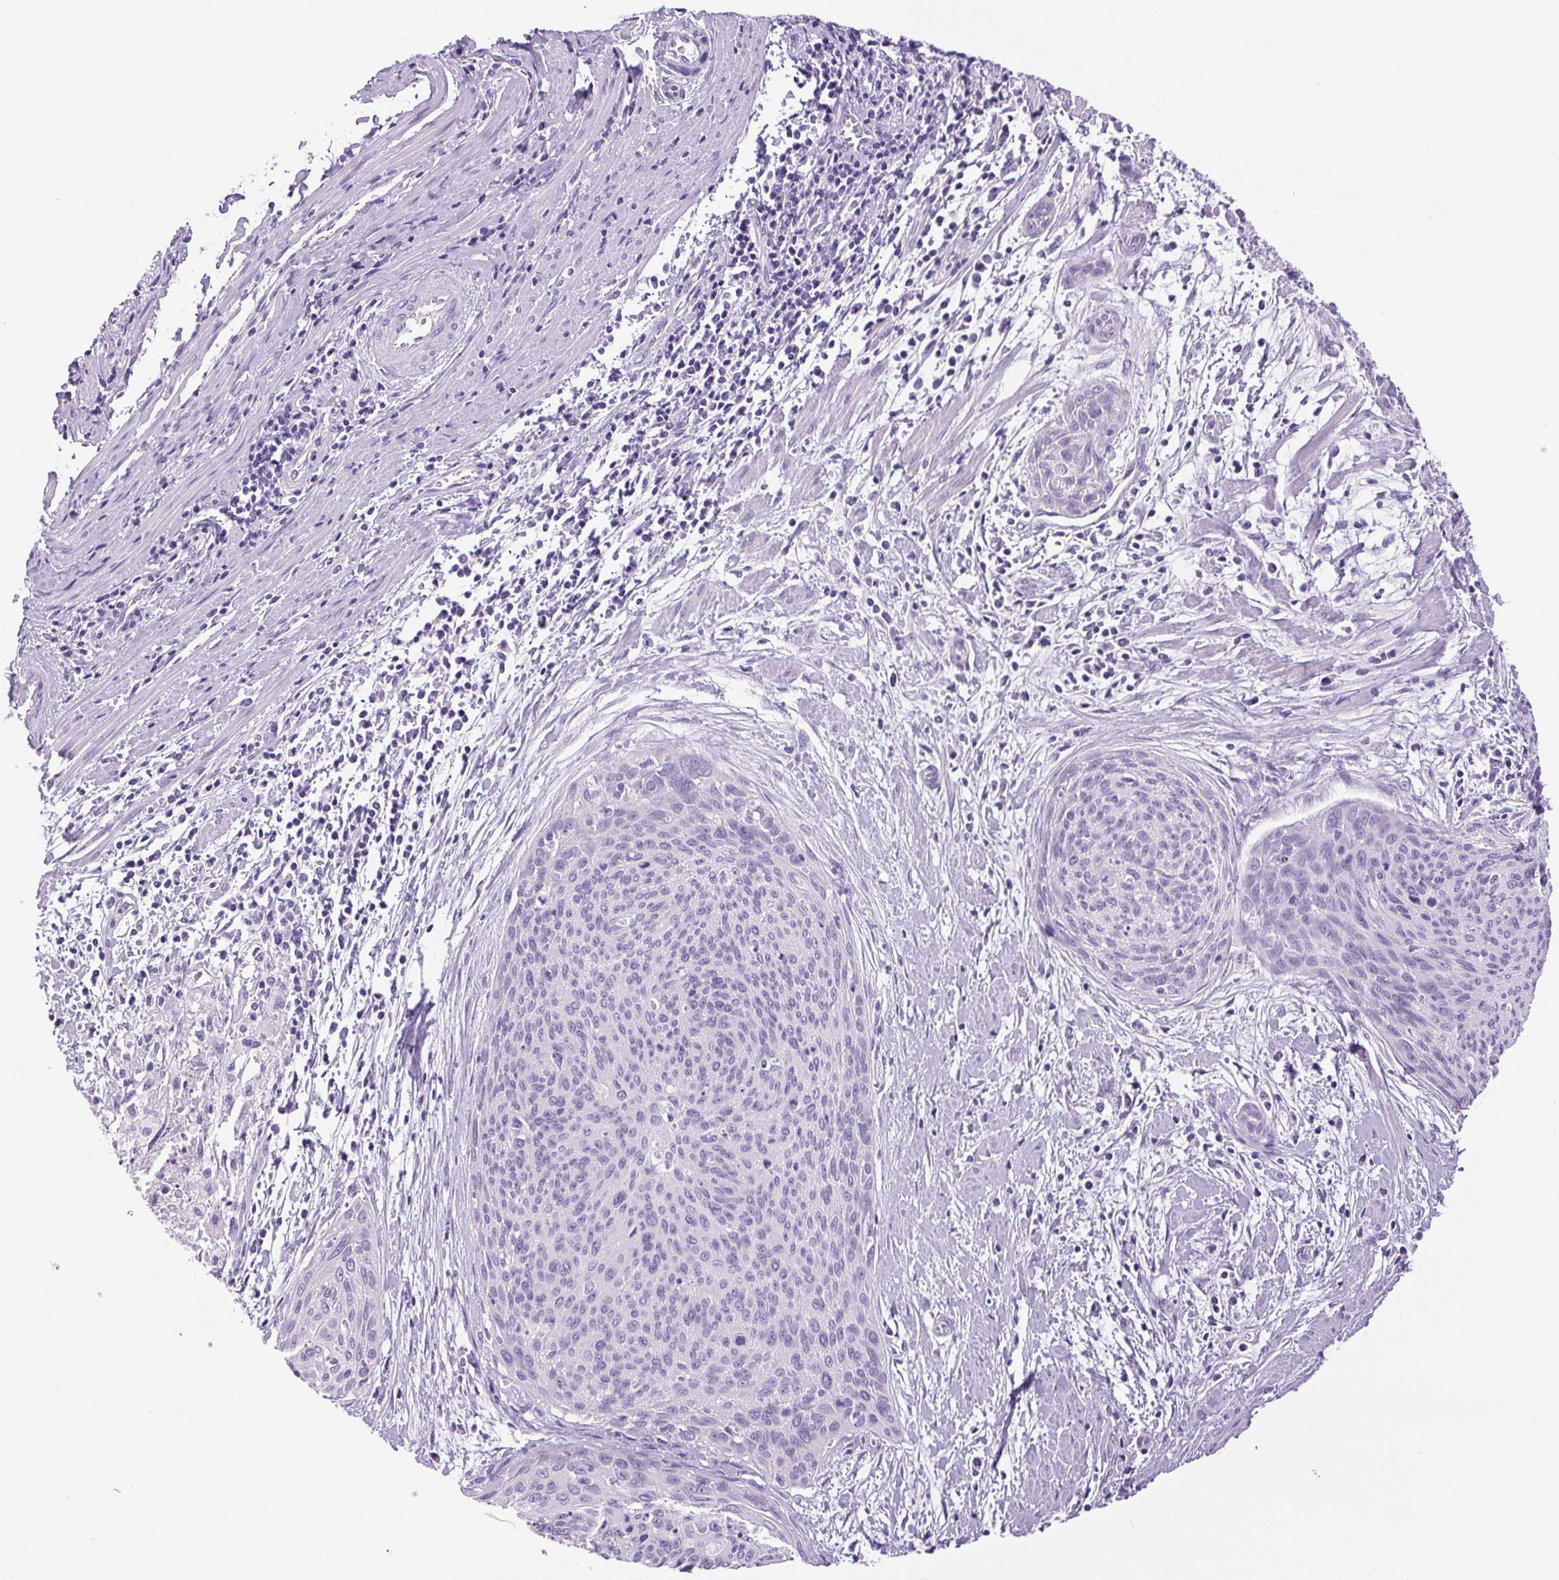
{"staining": {"intensity": "negative", "quantity": "none", "location": "none"}, "tissue": "cervical cancer", "cell_type": "Tumor cells", "image_type": "cancer", "snomed": [{"axis": "morphology", "description": "Squamous cell carcinoma, NOS"}, {"axis": "topography", "description": "Cervix"}], "caption": "IHC image of neoplastic tissue: squamous cell carcinoma (cervical) stained with DAB (3,3'-diaminobenzidine) displays no significant protein expression in tumor cells.", "gene": "CHGA", "patient": {"sex": "female", "age": 55}}